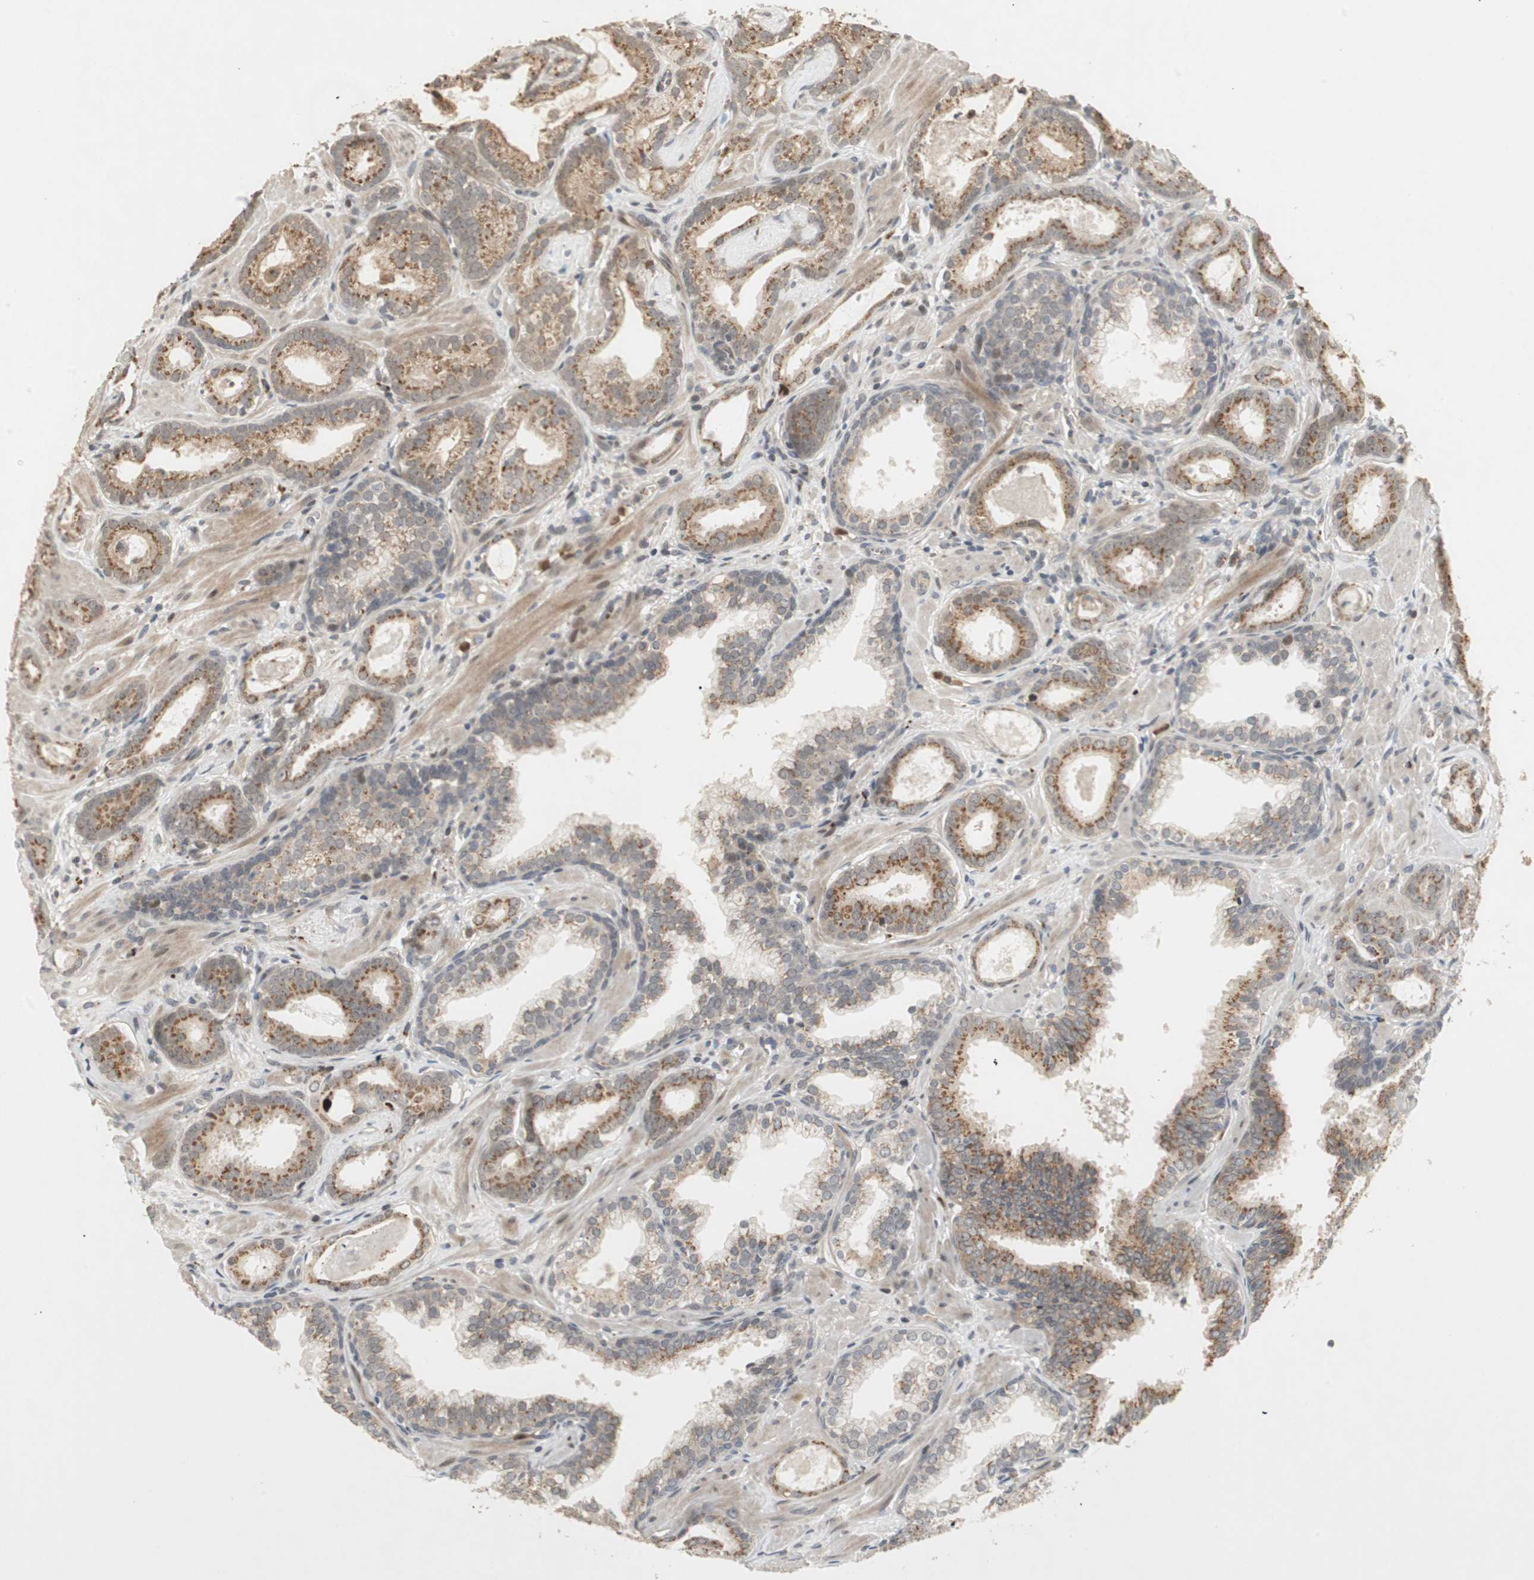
{"staining": {"intensity": "moderate", "quantity": ">75%", "location": "cytoplasmic/membranous"}, "tissue": "prostate cancer", "cell_type": "Tumor cells", "image_type": "cancer", "snomed": [{"axis": "morphology", "description": "Adenocarcinoma, Low grade"}, {"axis": "topography", "description": "Prostate"}], "caption": "This is an image of IHC staining of prostate cancer (low-grade adenocarcinoma), which shows moderate expression in the cytoplasmic/membranous of tumor cells.", "gene": "SNX4", "patient": {"sex": "male", "age": 57}}